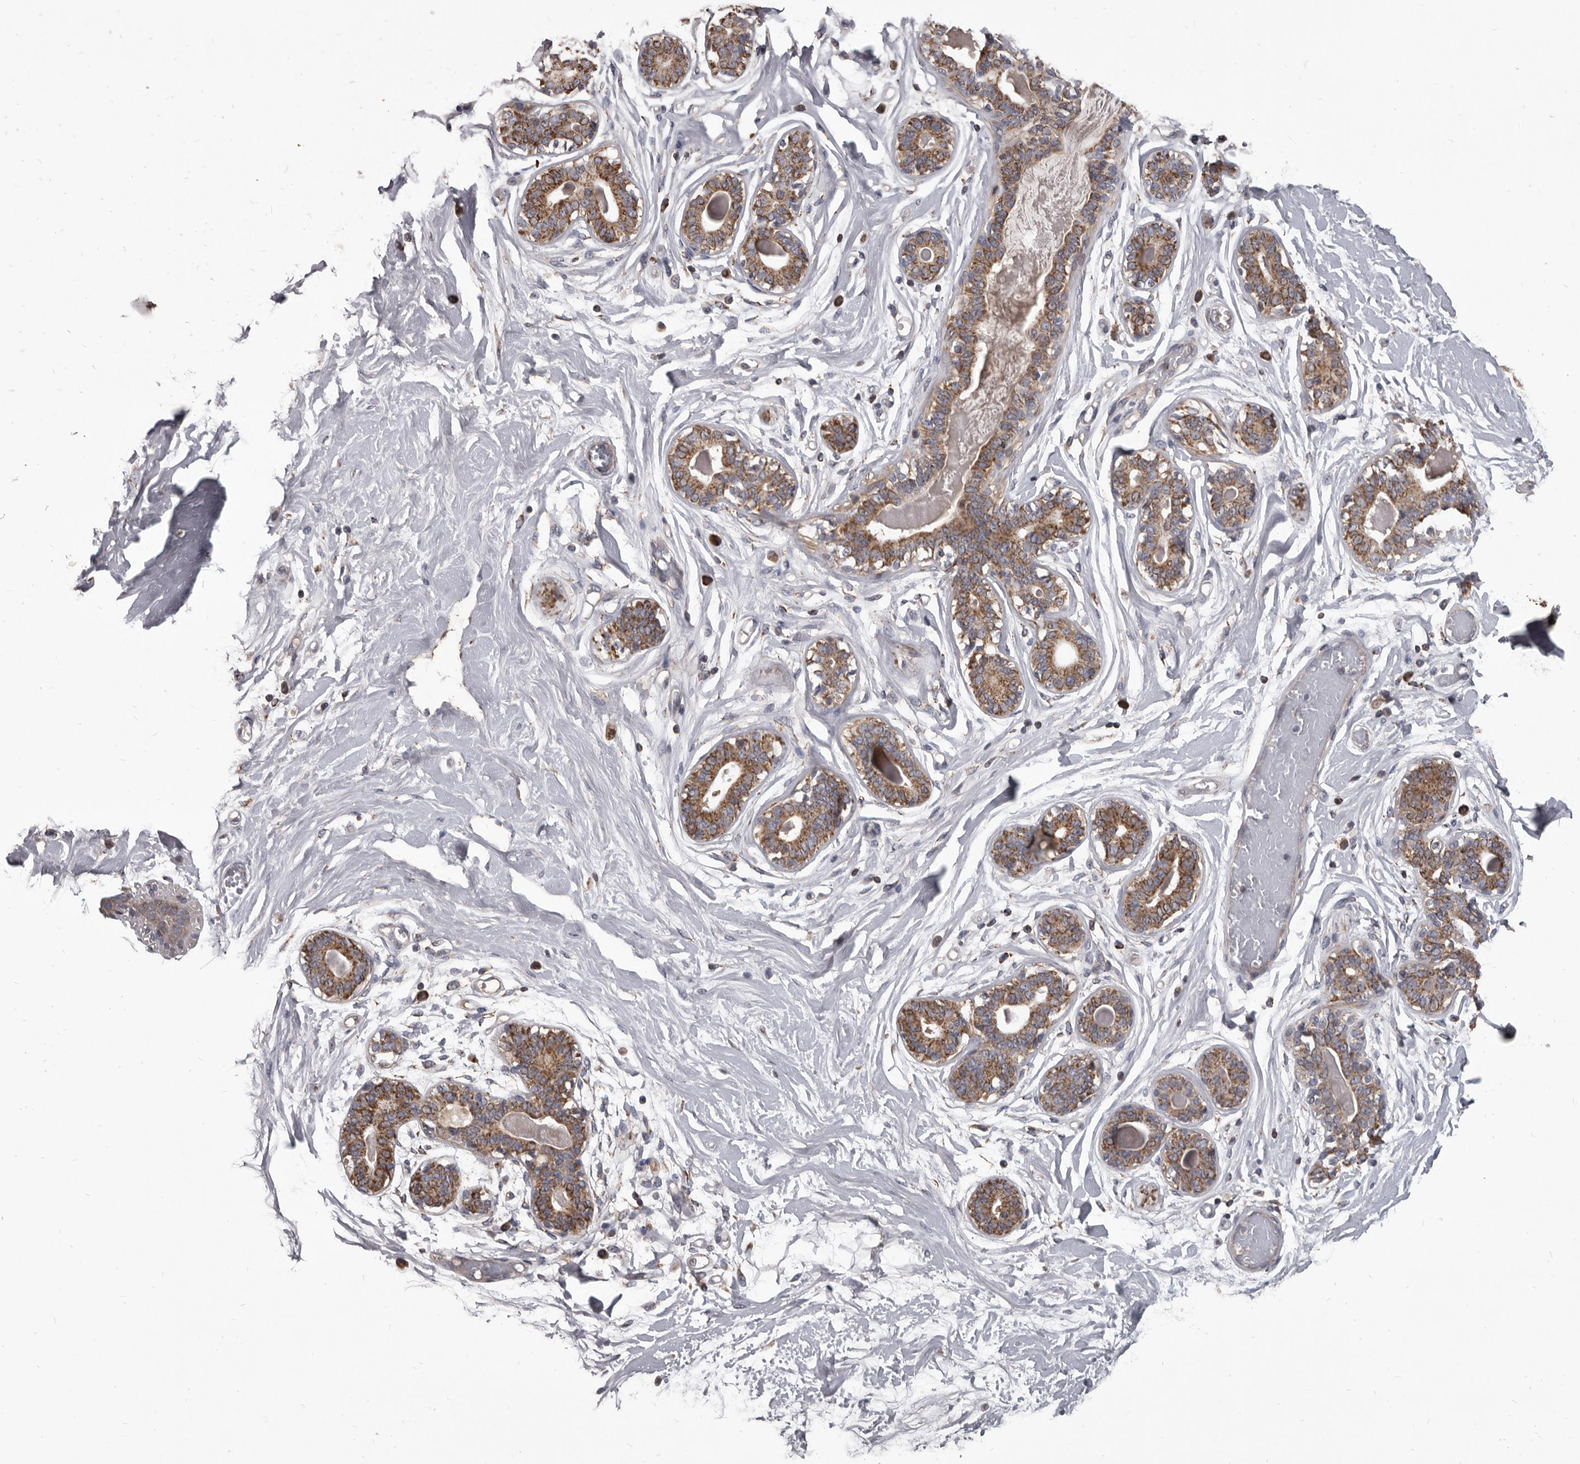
{"staining": {"intensity": "negative", "quantity": "none", "location": "none"}, "tissue": "breast", "cell_type": "Adipocytes", "image_type": "normal", "snomed": [{"axis": "morphology", "description": "Normal tissue, NOS"}, {"axis": "topography", "description": "Breast"}], "caption": "The micrograph exhibits no significant expression in adipocytes of breast.", "gene": "ALDH5A1", "patient": {"sex": "female", "age": 45}}